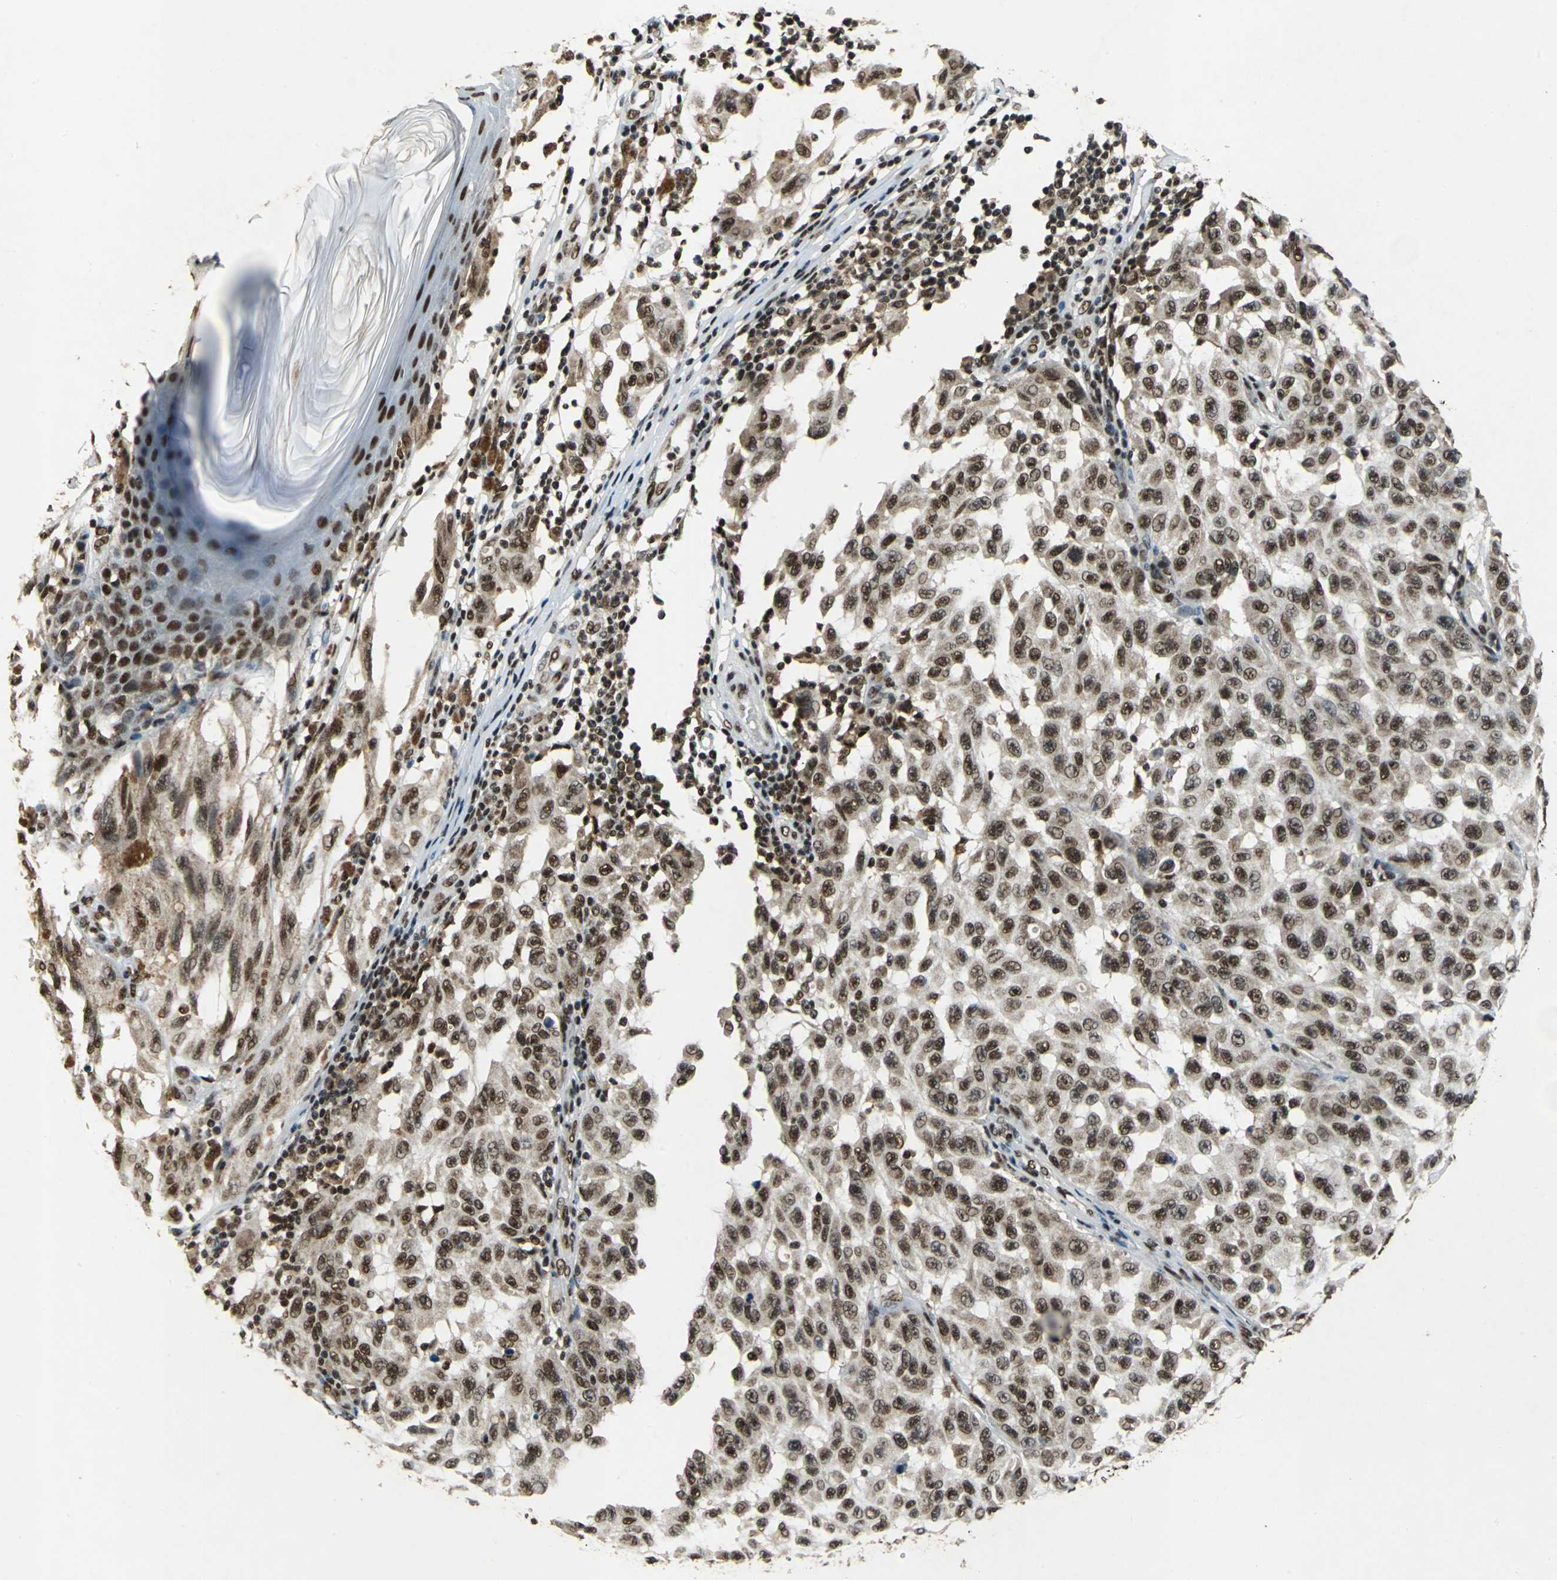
{"staining": {"intensity": "strong", "quantity": ">75%", "location": "nuclear"}, "tissue": "melanoma", "cell_type": "Tumor cells", "image_type": "cancer", "snomed": [{"axis": "morphology", "description": "Malignant melanoma, NOS"}, {"axis": "topography", "description": "Skin"}], "caption": "A micrograph showing strong nuclear positivity in approximately >75% of tumor cells in melanoma, as visualized by brown immunohistochemical staining.", "gene": "MTA2", "patient": {"sex": "male", "age": 30}}